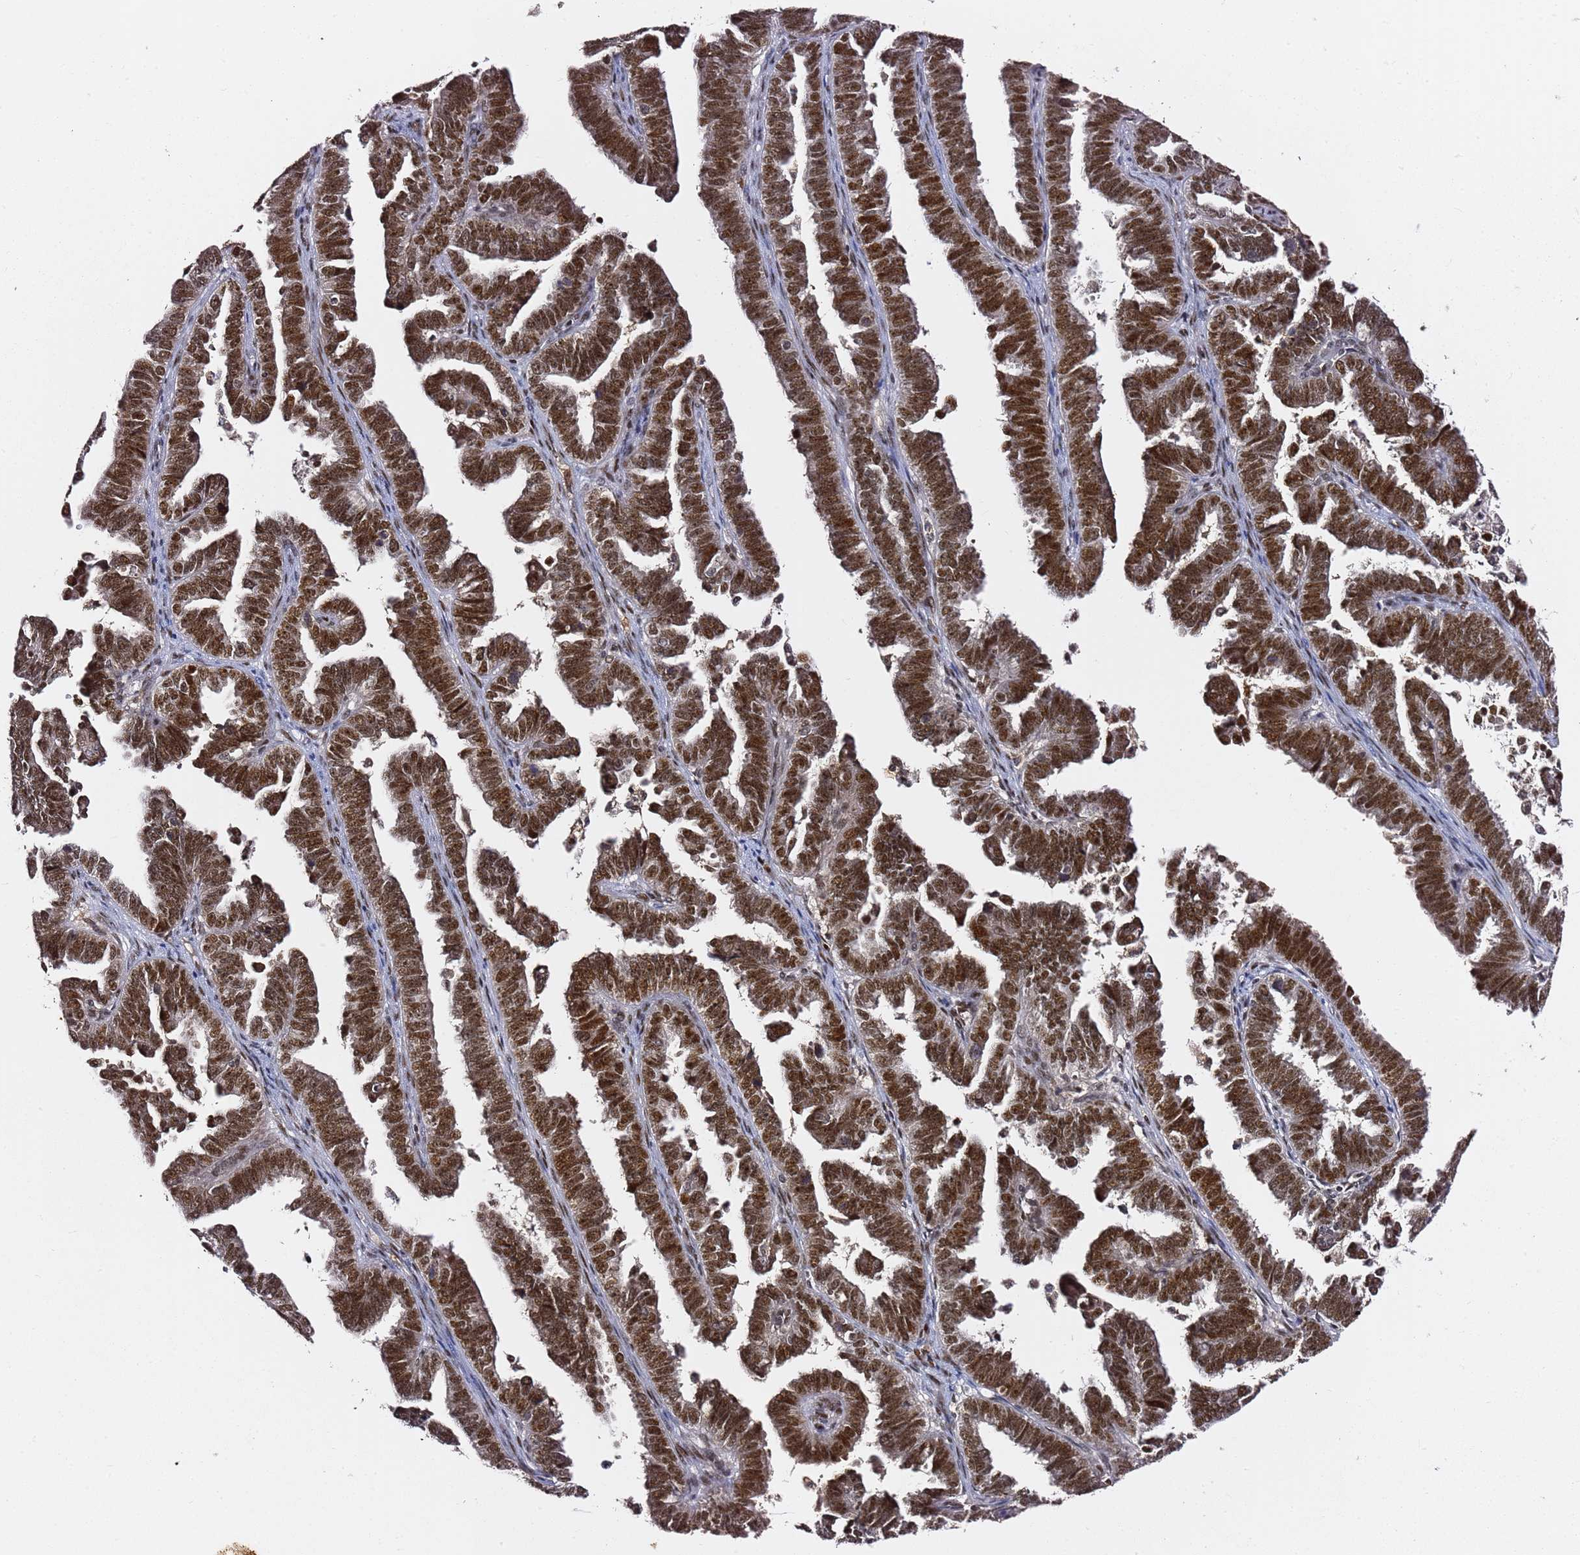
{"staining": {"intensity": "strong", "quantity": ">75%", "location": "nuclear"}, "tissue": "endometrial cancer", "cell_type": "Tumor cells", "image_type": "cancer", "snomed": [{"axis": "morphology", "description": "Adenocarcinoma, NOS"}, {"axis": "topography", "description": "Endometrium"}], "caption": "A brown stain labels strong nuclear expression of a protein in human endometrial cancer tumor cells. Using DAB (3,3'-diaminobenzidine) (brown) and hematoxylin (blue) stains, captured at high magnification using brightfield microscopy.", "gene": "FCF1", "patient": {"sex": "female", "age": 75}}